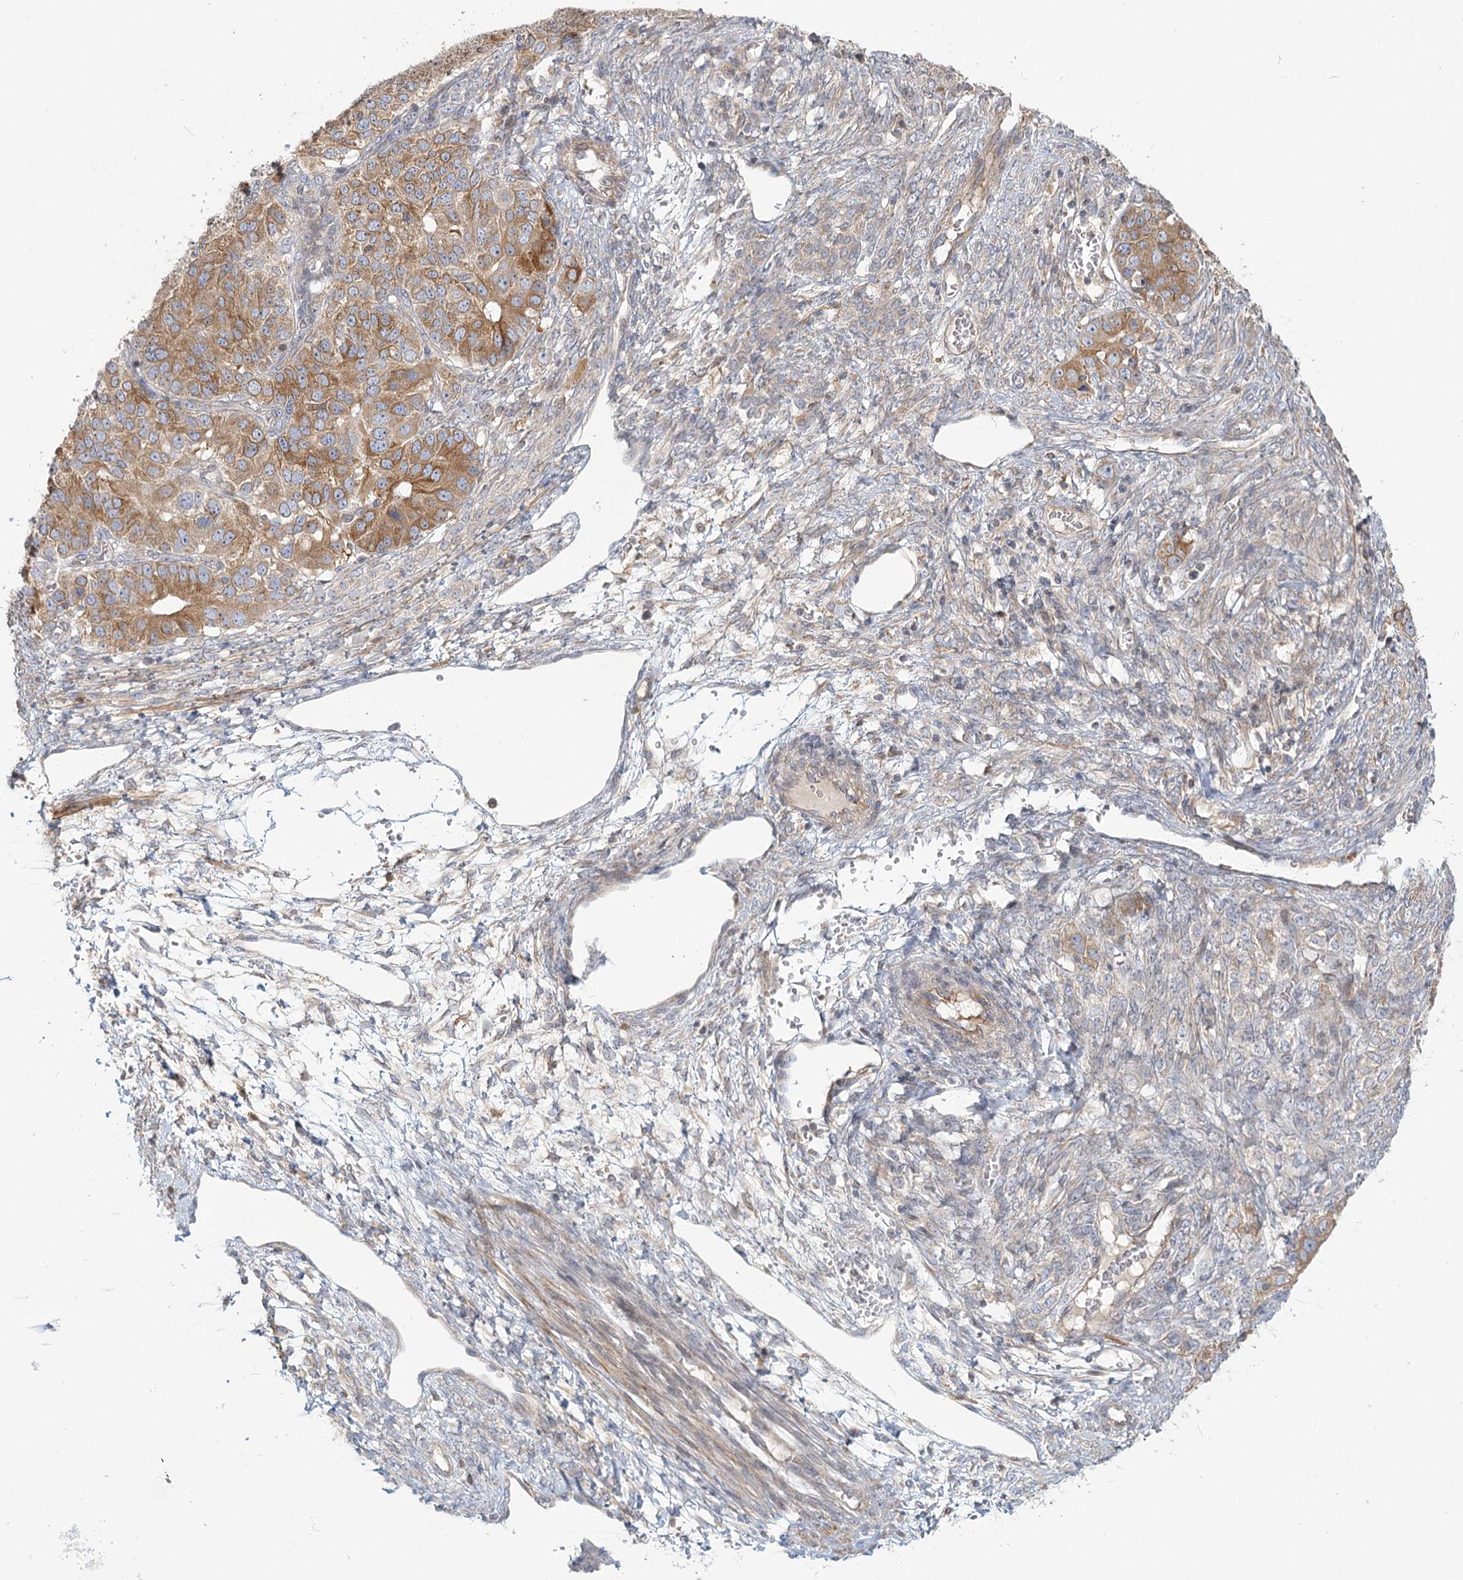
{"staining": {"intensity": "moderate", "quantity": ">75%", "location": "cytoplasmic/membranous"}, "tissue": "ovarian cancer", "cell_type": "Tumor cells", "image_type": "cancer", "snomed": [{"axis": "morphology", "description": "Carcinoma, endometroid"}, {"axis": "topography", "description": "Ovary"}], "caption": "Immunohistochemistry photomicrograph of neoplastic tissue: endometroid carcinoma (ovarian) stained using IHC reveals medium levels of moderate protein expression localized specifically in the cytoplasmic/membranous of tumor cells, appearing as a cytoplasmic/membranous brown color.", "gene": "MTMR3", "patient": {"sex": "female", "age": 51}}